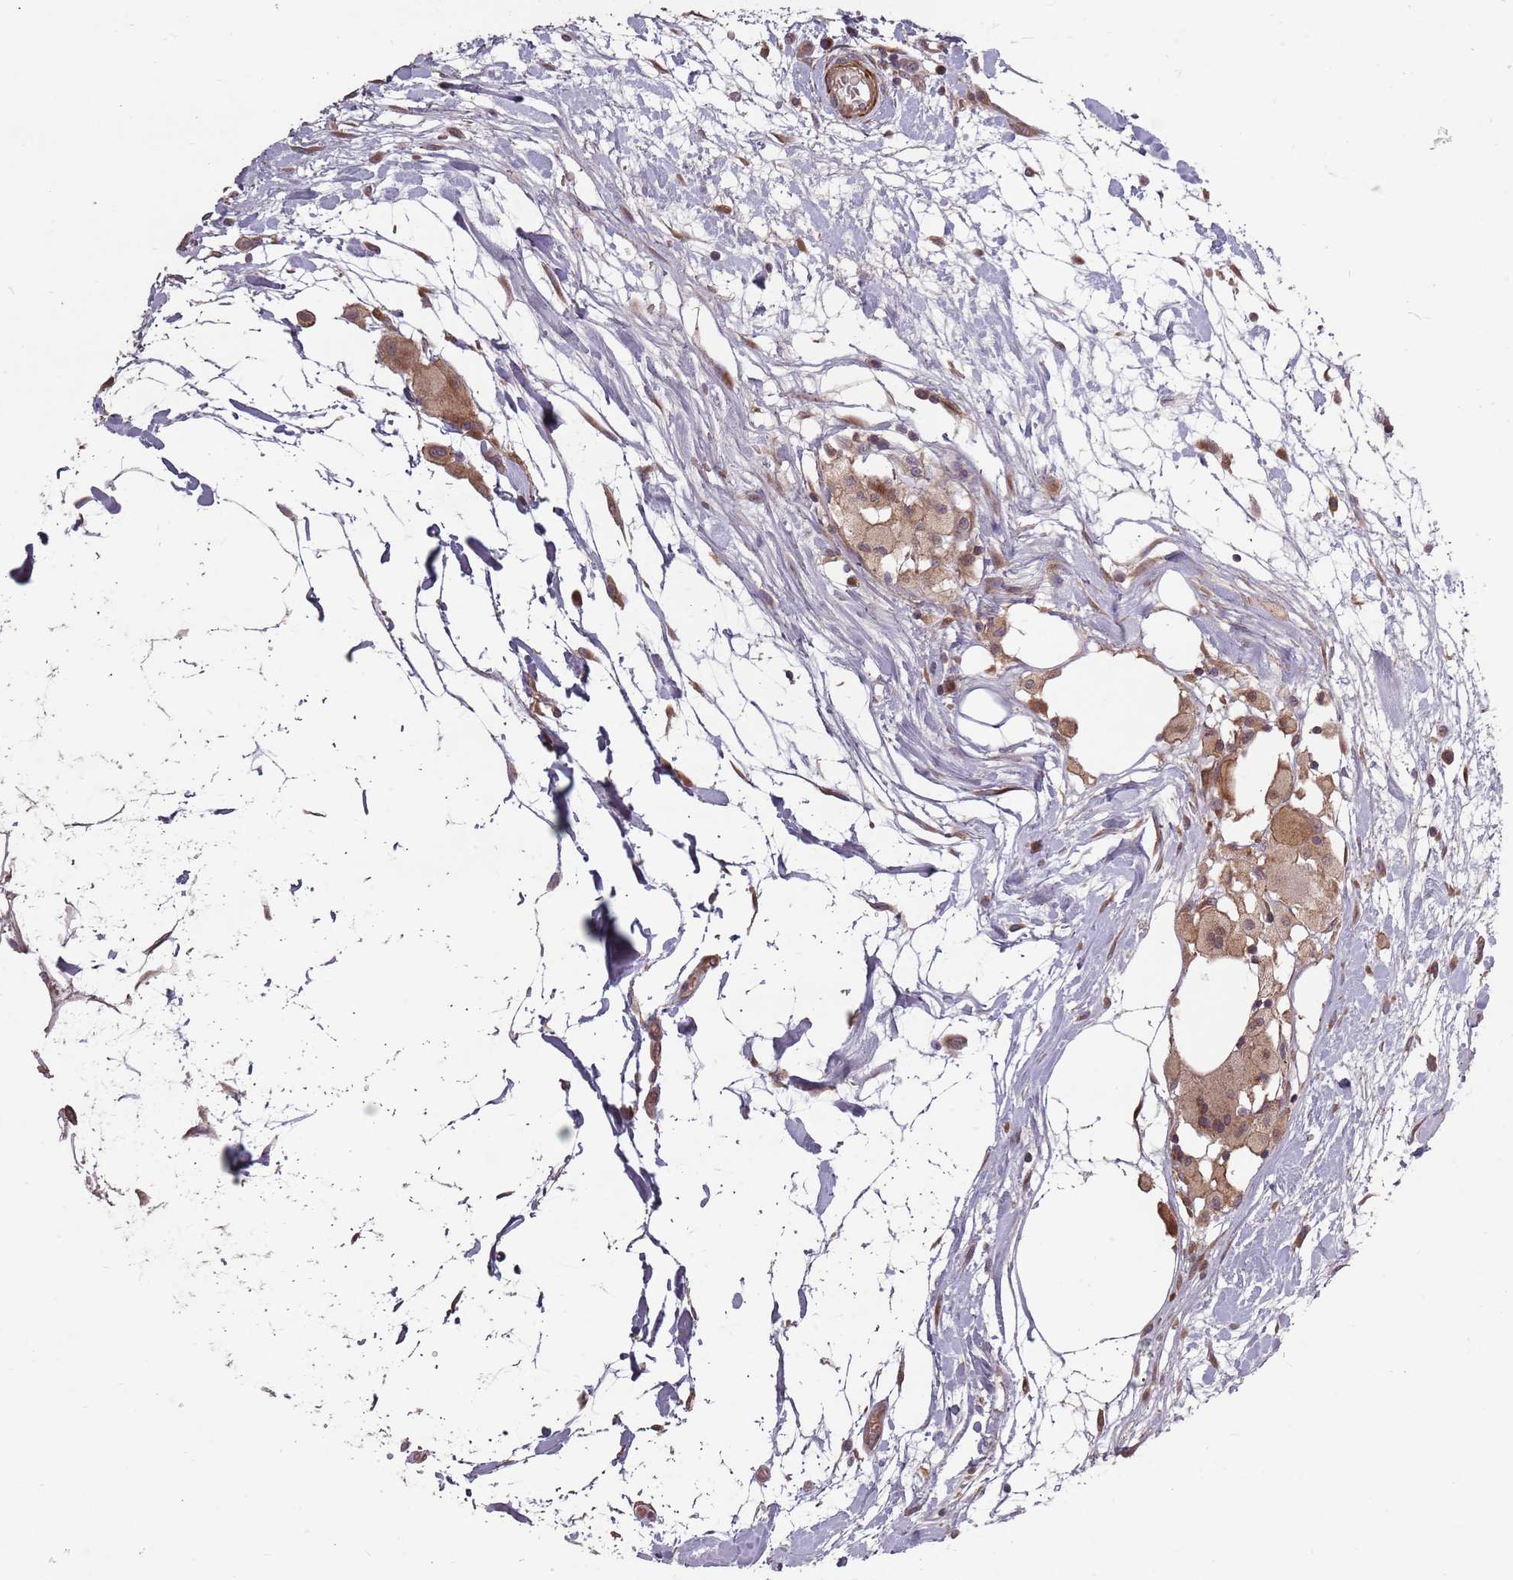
{"staining": {"intensity": "weak", "quantity": ">75%", "location": "cytoplasmic/membranous"}, "tissue": "breast cancer", "cell_type": "Tumor cells", "image_type": "cancer", "snomed": [{"axis": "morphology", "description": "Duct carcinoma"}, {"axis": "topography", "description": "Breast"}], "caption": "Breast intraductal carcinoma stained with a protein marker shows weak staining in tumor cells.", "gene": "PLD6", "patient": {"sex": "female", "age": 55}}